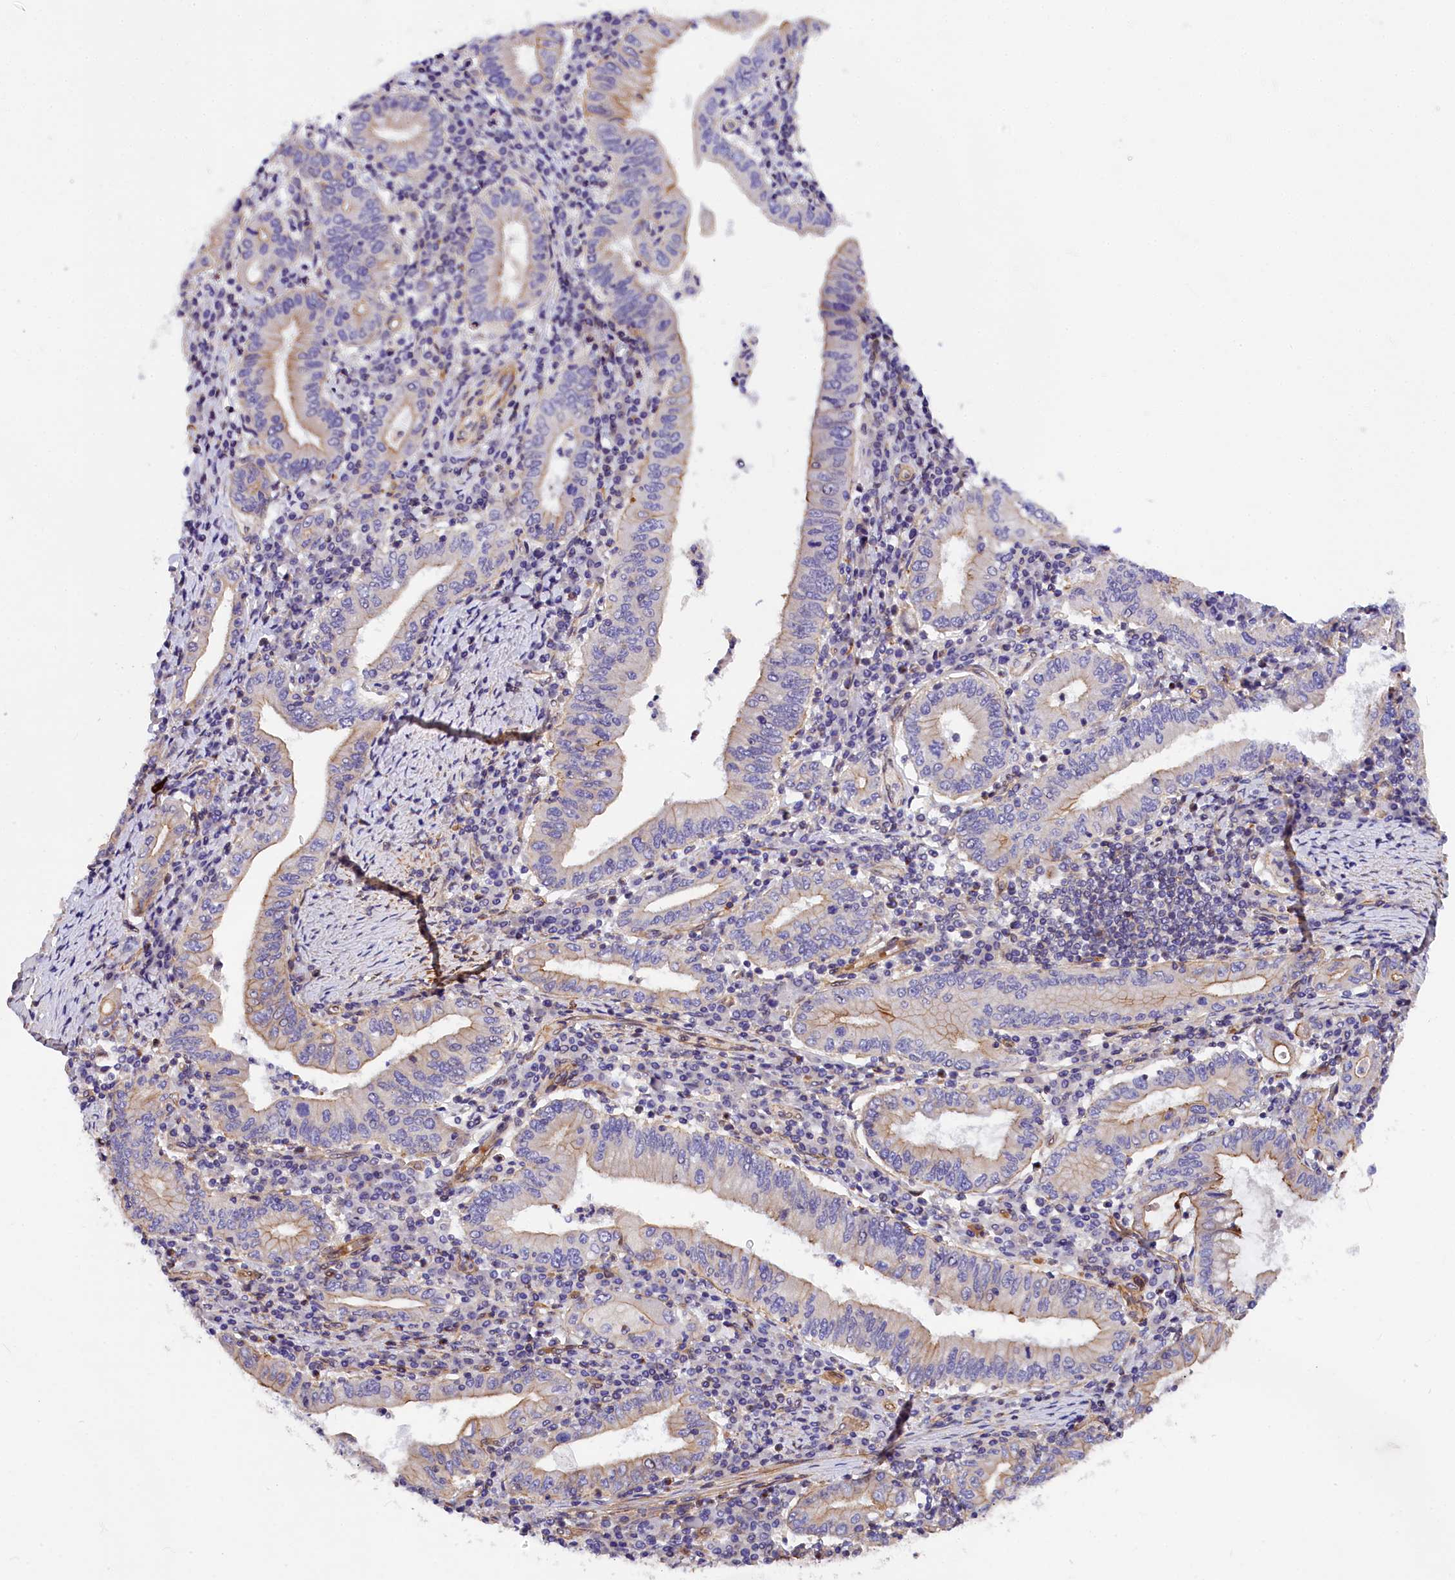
{"staining": {"intensity": "moderate", "quantity": "<25%", "location": "cytoplasmic/membranous"}, "tissue": "stomach cancer", "cell_type": "Tumor cells", "image_type": "cancer", "snomed": [{"axis": "morphology", "description": "Normal tissue, NOS"}, {"axis": "morphology", "description": "Adenocarcinoma, NOS"}, {"axis": "topography", "description": "Esophagus"}, {"axis": "topography", "description": "Stomach, upper"}, {"axis": "topography", "description": "Peripheral nerve tissue"}], "caption": "Stomach cancer (adenocarcinoma) stained for a protein demonstrates moderate cytoplasmic/membranous positivity in tumor cells. The protein of interest is shown in brown color, while the nuclei are stained blue.", "gene": "MED20", "patient": {"sex": "male", "age": 62}}